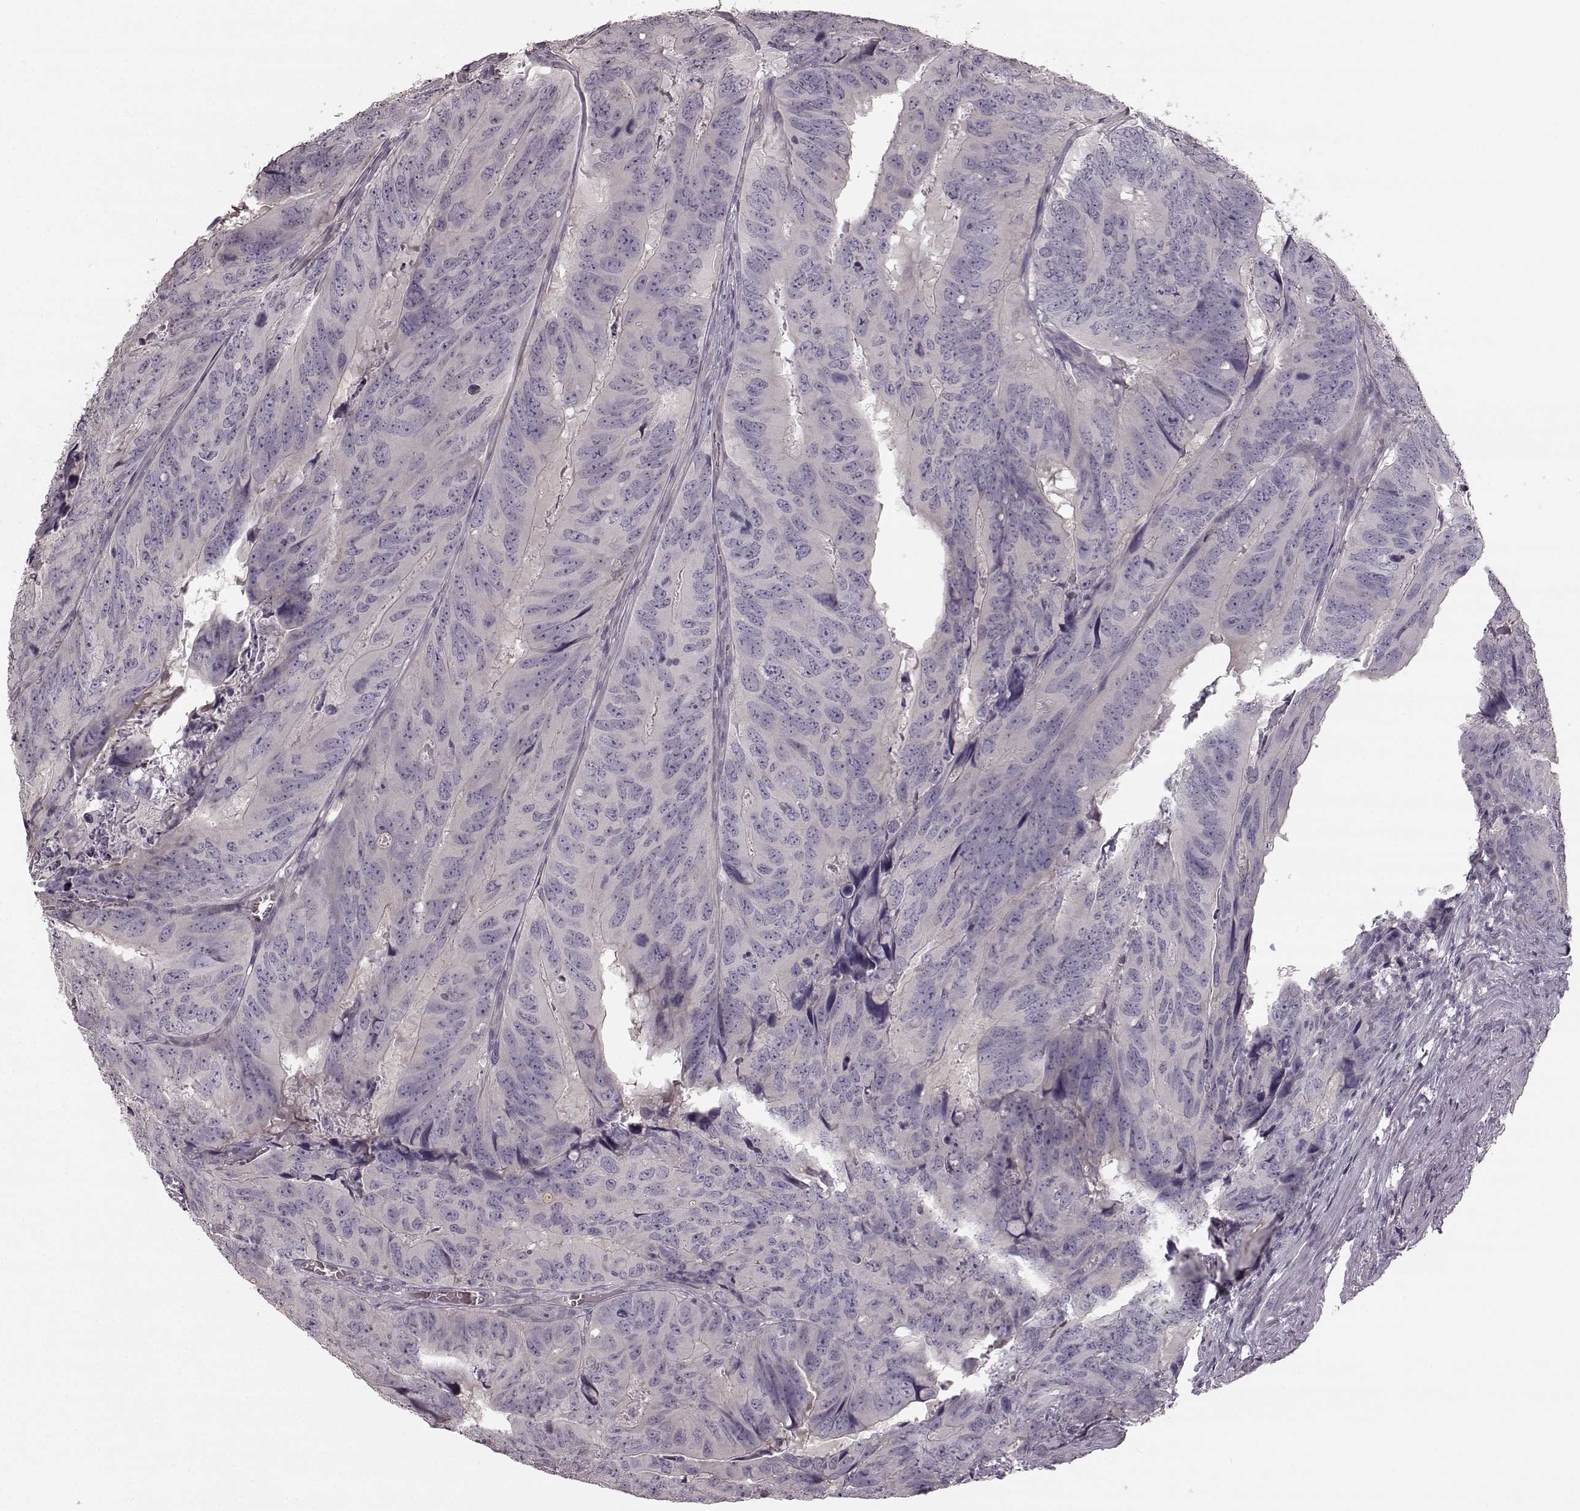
{"staining": {"intensity": "negative", "quantity": "none", "location": "none"}, "tissue": "colorectal cancer", "cell_type": "Tumor cells", "image_type": "cancer", "snomed": [{"axis": "morphology", "description": "Adenocarcinoma, NOS"}, {"axis": "topography", "description": "Colon"}], "caption": "Tumor cells are negative for protein expression in human colorectal adenocarcinoma.", "gene": "PRKCE", "patient": {"sex": "male", "age": 79}}